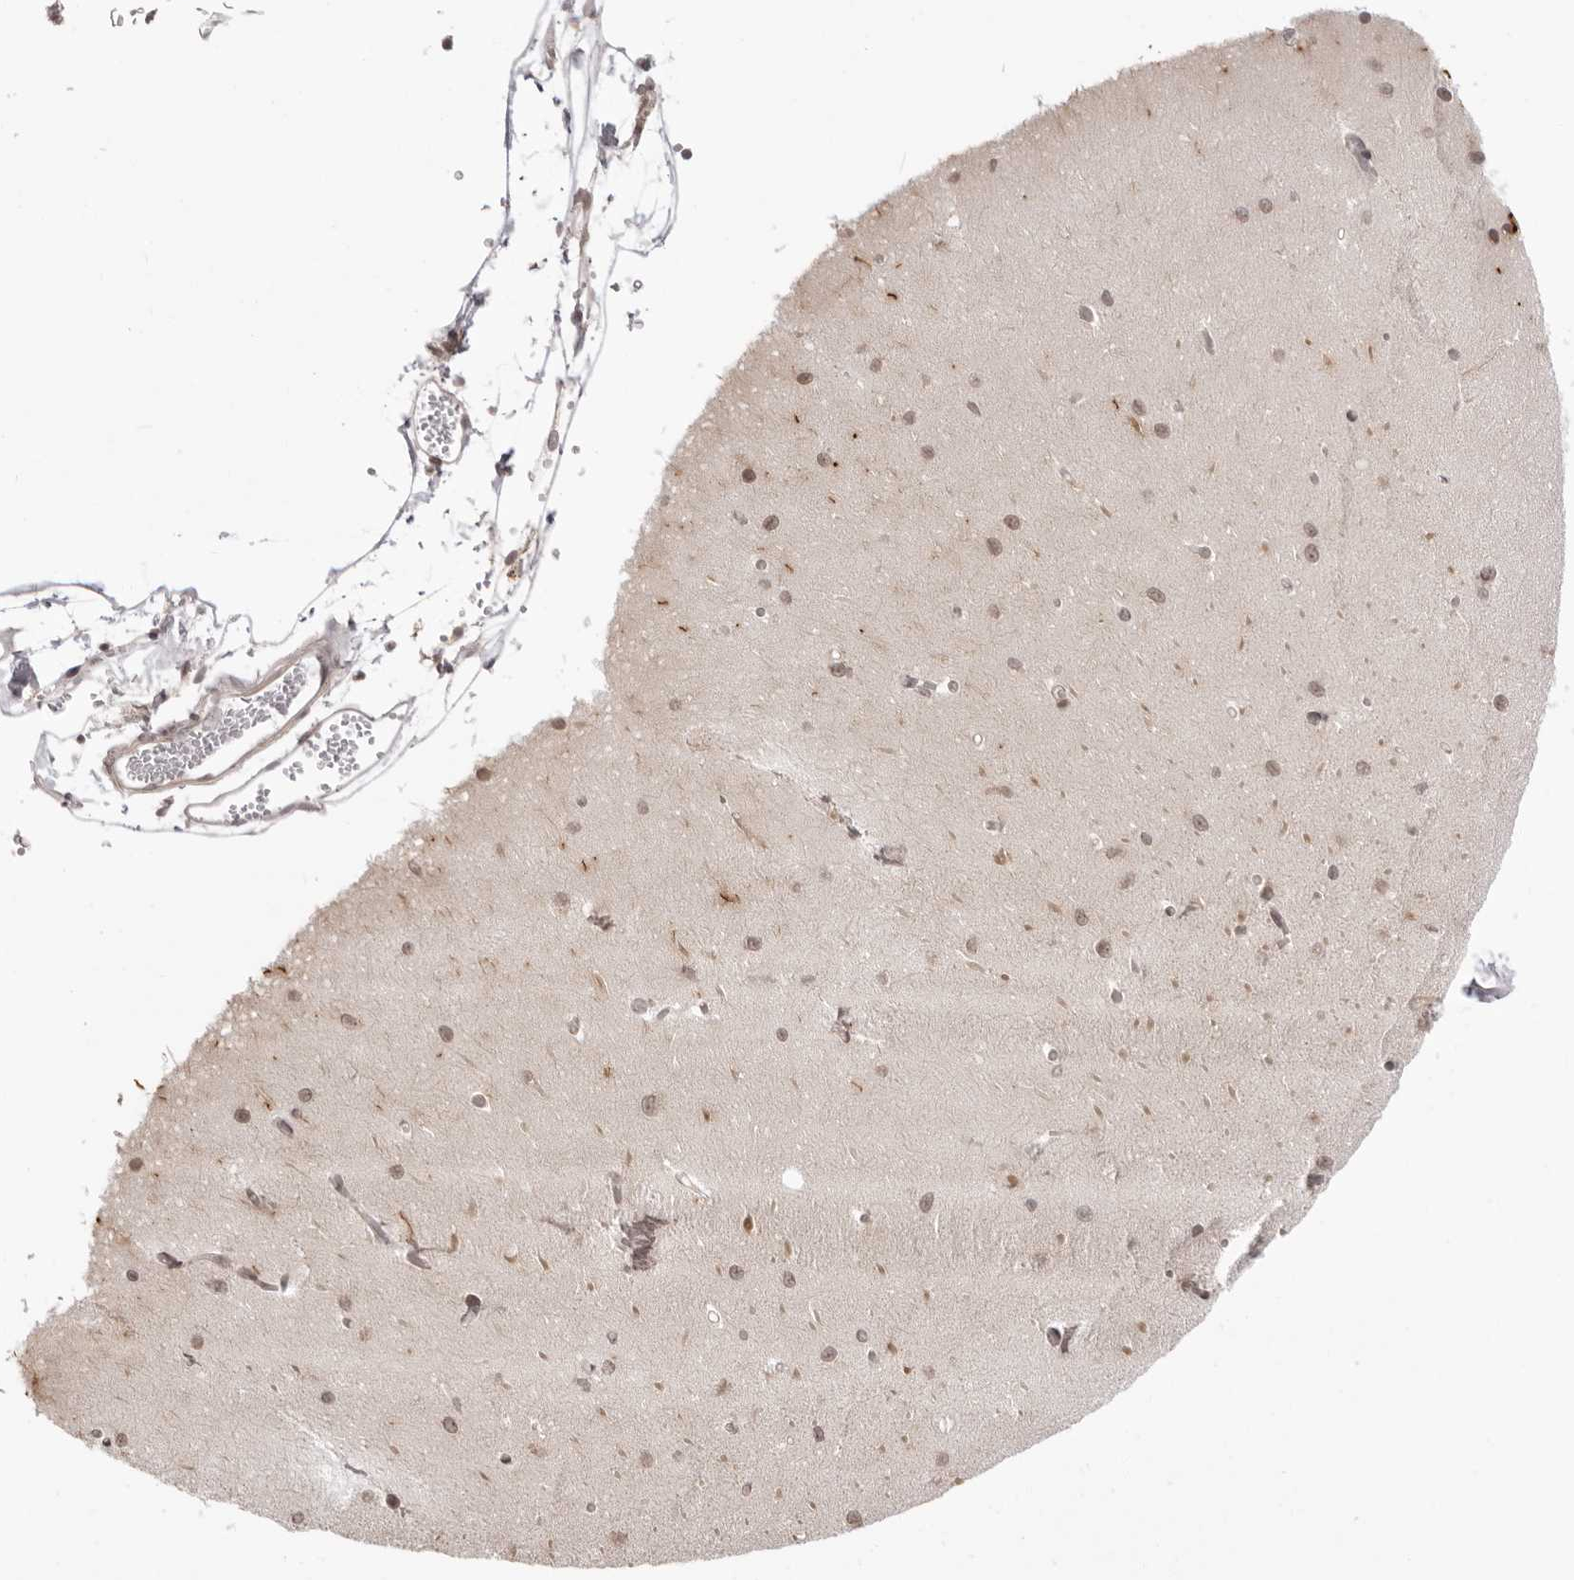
{"staining": {"intensity": "negative", "quantity": "none", "location": "none"}, "tissue": "cerebellum", "cell_type": "Cells in granular layer", "image_type": "normal", "snomed": [{"axis": "morphology", "description": "Normal tissue, NOS"}, {"axis": "topography", "description": "Cerebellum"}], "caption": "Immunohistochemistry (IHC) of normal human cerebellum exhibits no staining in cells in granular layer. (Stains: DAB (3,3'-diaminobenzidine) IHC with hematoxylin counter stain, Microscopy: brightfield microscopy at high magnification).", "gene": "ZC3H11A", "patient": {"sex": "male", "age": 37}}